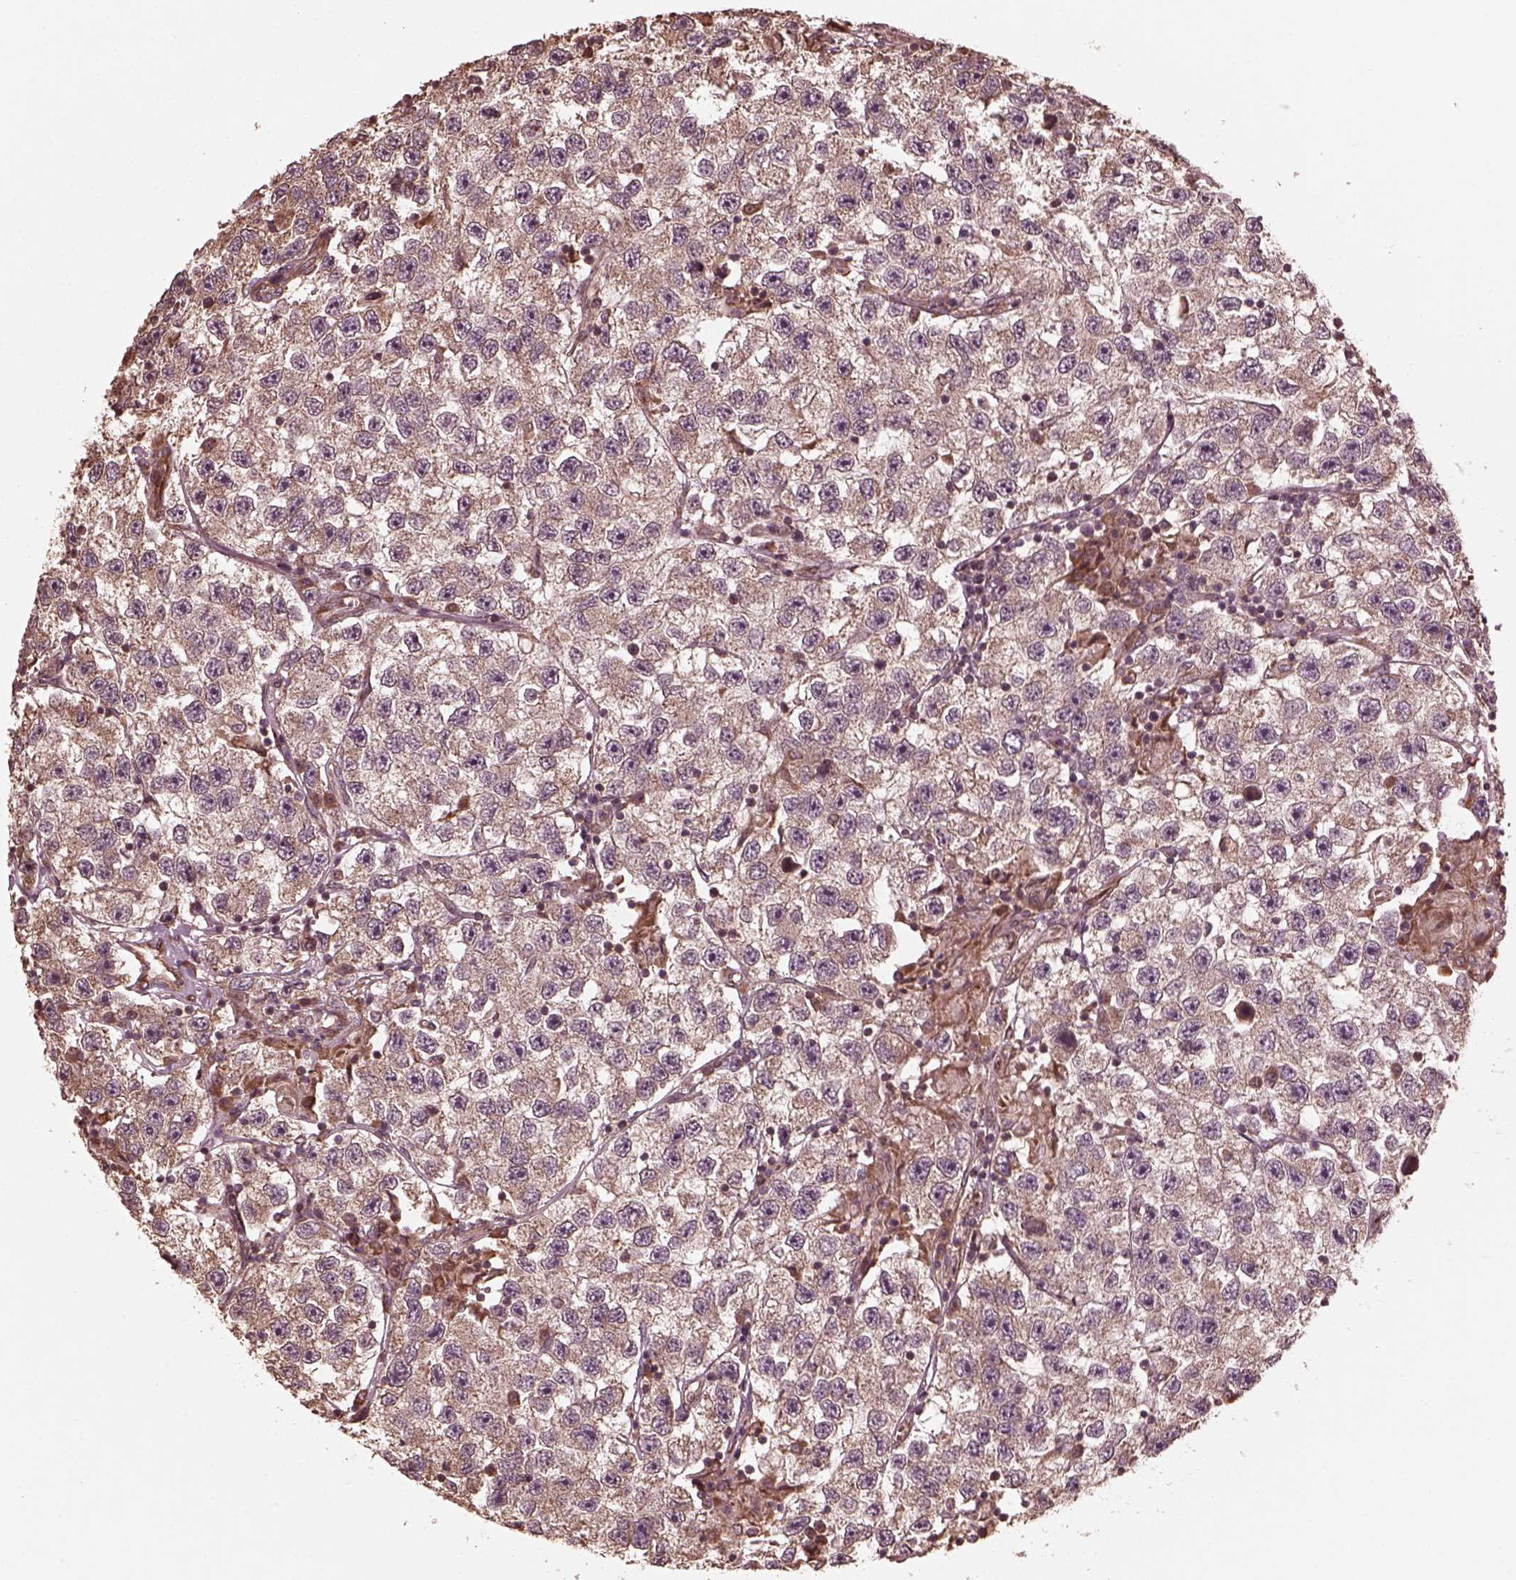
{"staining": {"intensity": "weak", "quantity": ">75%", "location": "cytoplasmic/membranous"}, "tissue": "testis cancer", "cell_type": "Tumor cells", "image_type": "cancer", "snomed": [{"axis": "morphology", "description": "Seminoma, NOS"}, {"axis": "topography", "description": "Testis"}], "caption": "Protein expression analysis of seminoma (testis) reveals weak cytoplasmic/membranous positivity in approximately >75% of tumor cells.", "gene": "ZNF292", "patient": {"sex": "male", "age": 26}}